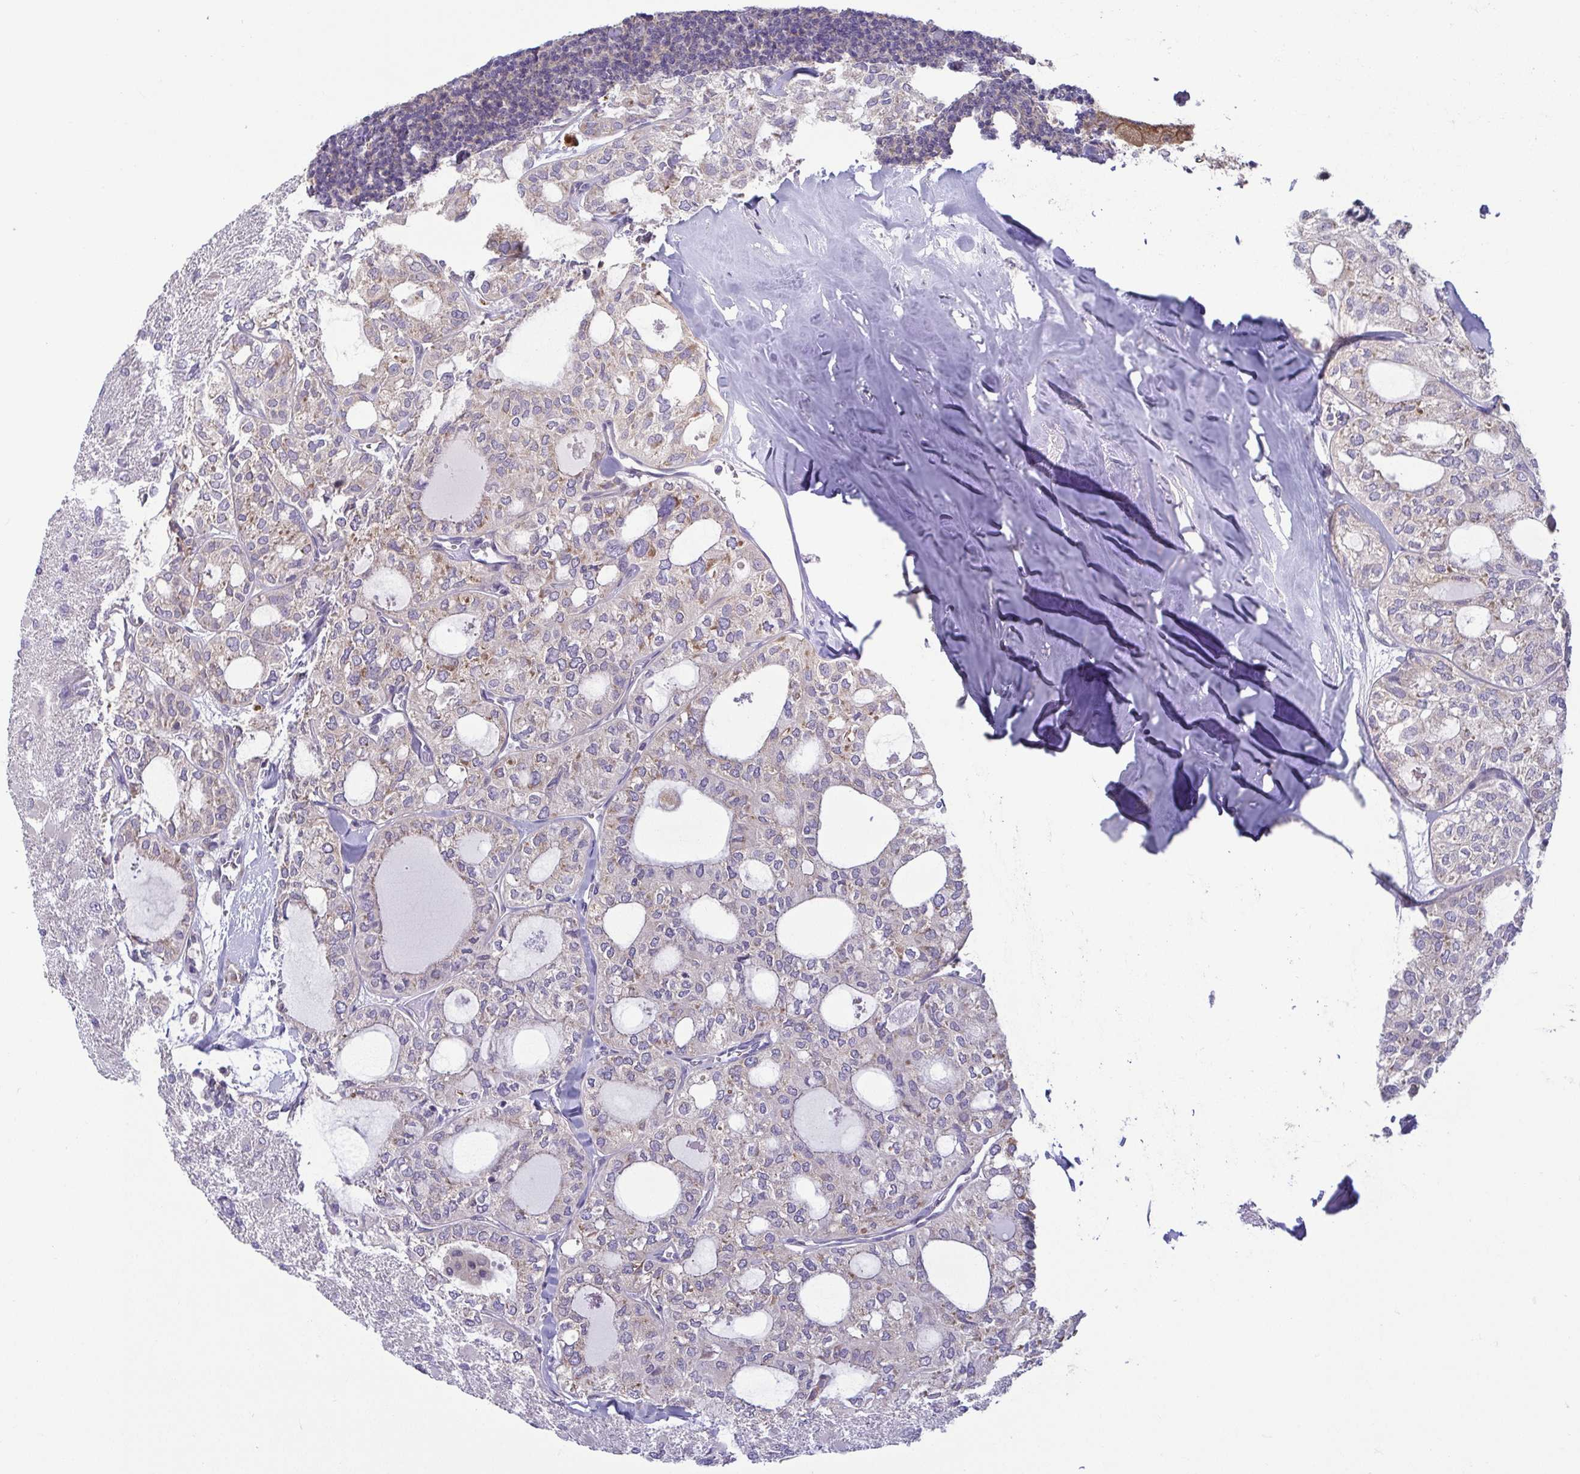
{"staining": {"intensity": "weak", "quantity": "<25%", "location": "cytoplasmic/membranous"}, "tissue": "thyroid cancer", "cell_type": "Tumor cells", "image_type": "cancer", "snomed": [{"axis": "morphology", "description": "Follicular adenoma carcinoma, NOS"}, {"axis": "topography", "description": "Thyroid gland"}], "caption": "Photomicrograph shows no significant protein positivity in tumor cells of thyroid cancer.", "gene": "LMF2", "patient": {"sex": "male", "age": 75}}